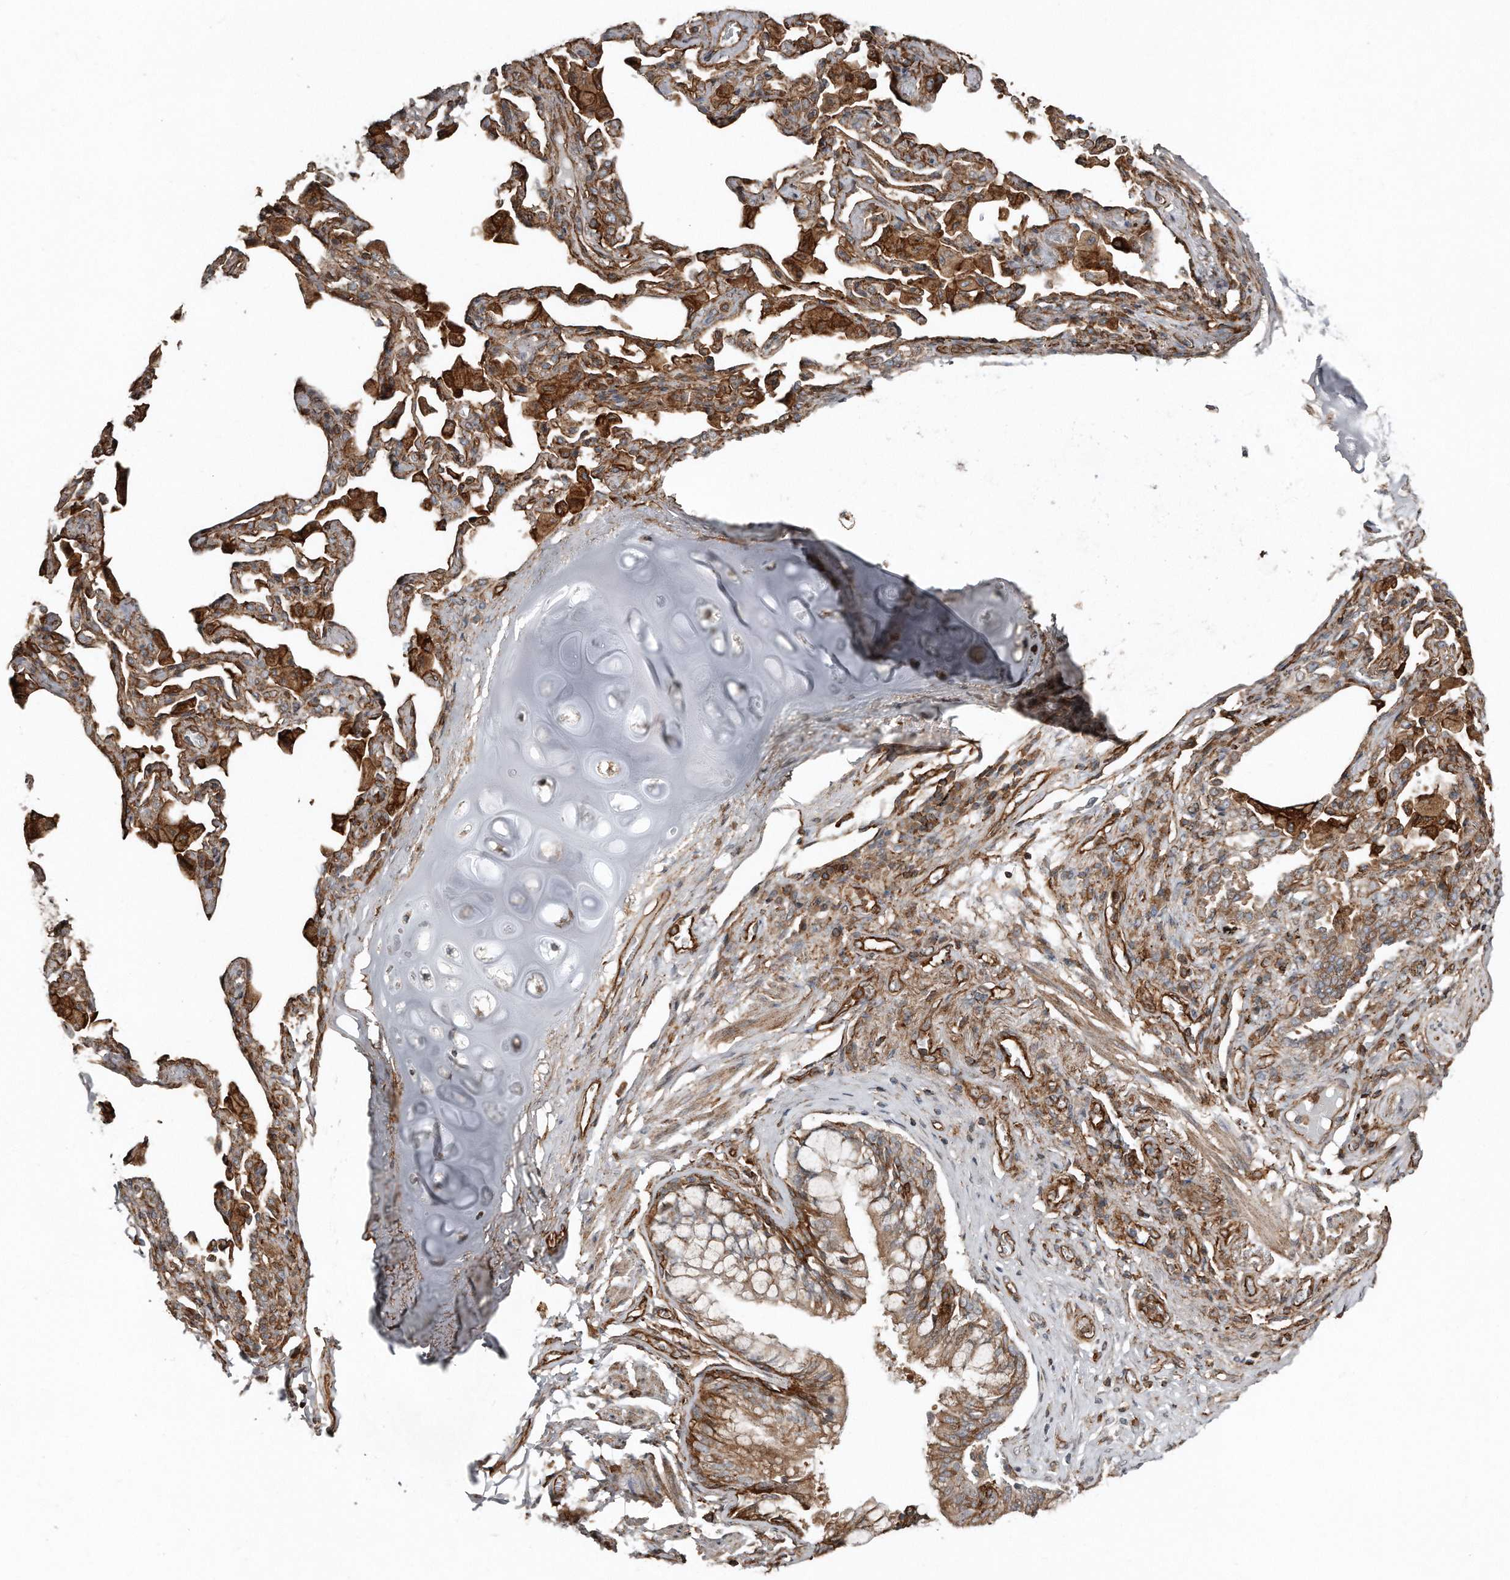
{"staining": {"intensity": "strong", "quantity": ">75%", "location": "cytoplasmic/membranous"}, "tissue": "bronchus", "cell_type": "Respiratory epithelial cells", "image_type": "normal", "snomed": [{"axis": "morphology", "description": "Normal tissue, NOS"}, {"axis": "morphology", "description": "Inflammation, NOS"}, {"axis": "topography", "description": "Lung"}], "caption": "Strong cytoplasmic/membranous positivity is identified in approximately >75% of respiratory epithelial cells in unremarkable bronchus. (IHC, brightfield microscopy, high magnification).", "gene": "SNAP47", "patient": {"sex": "female", "age": 46}}